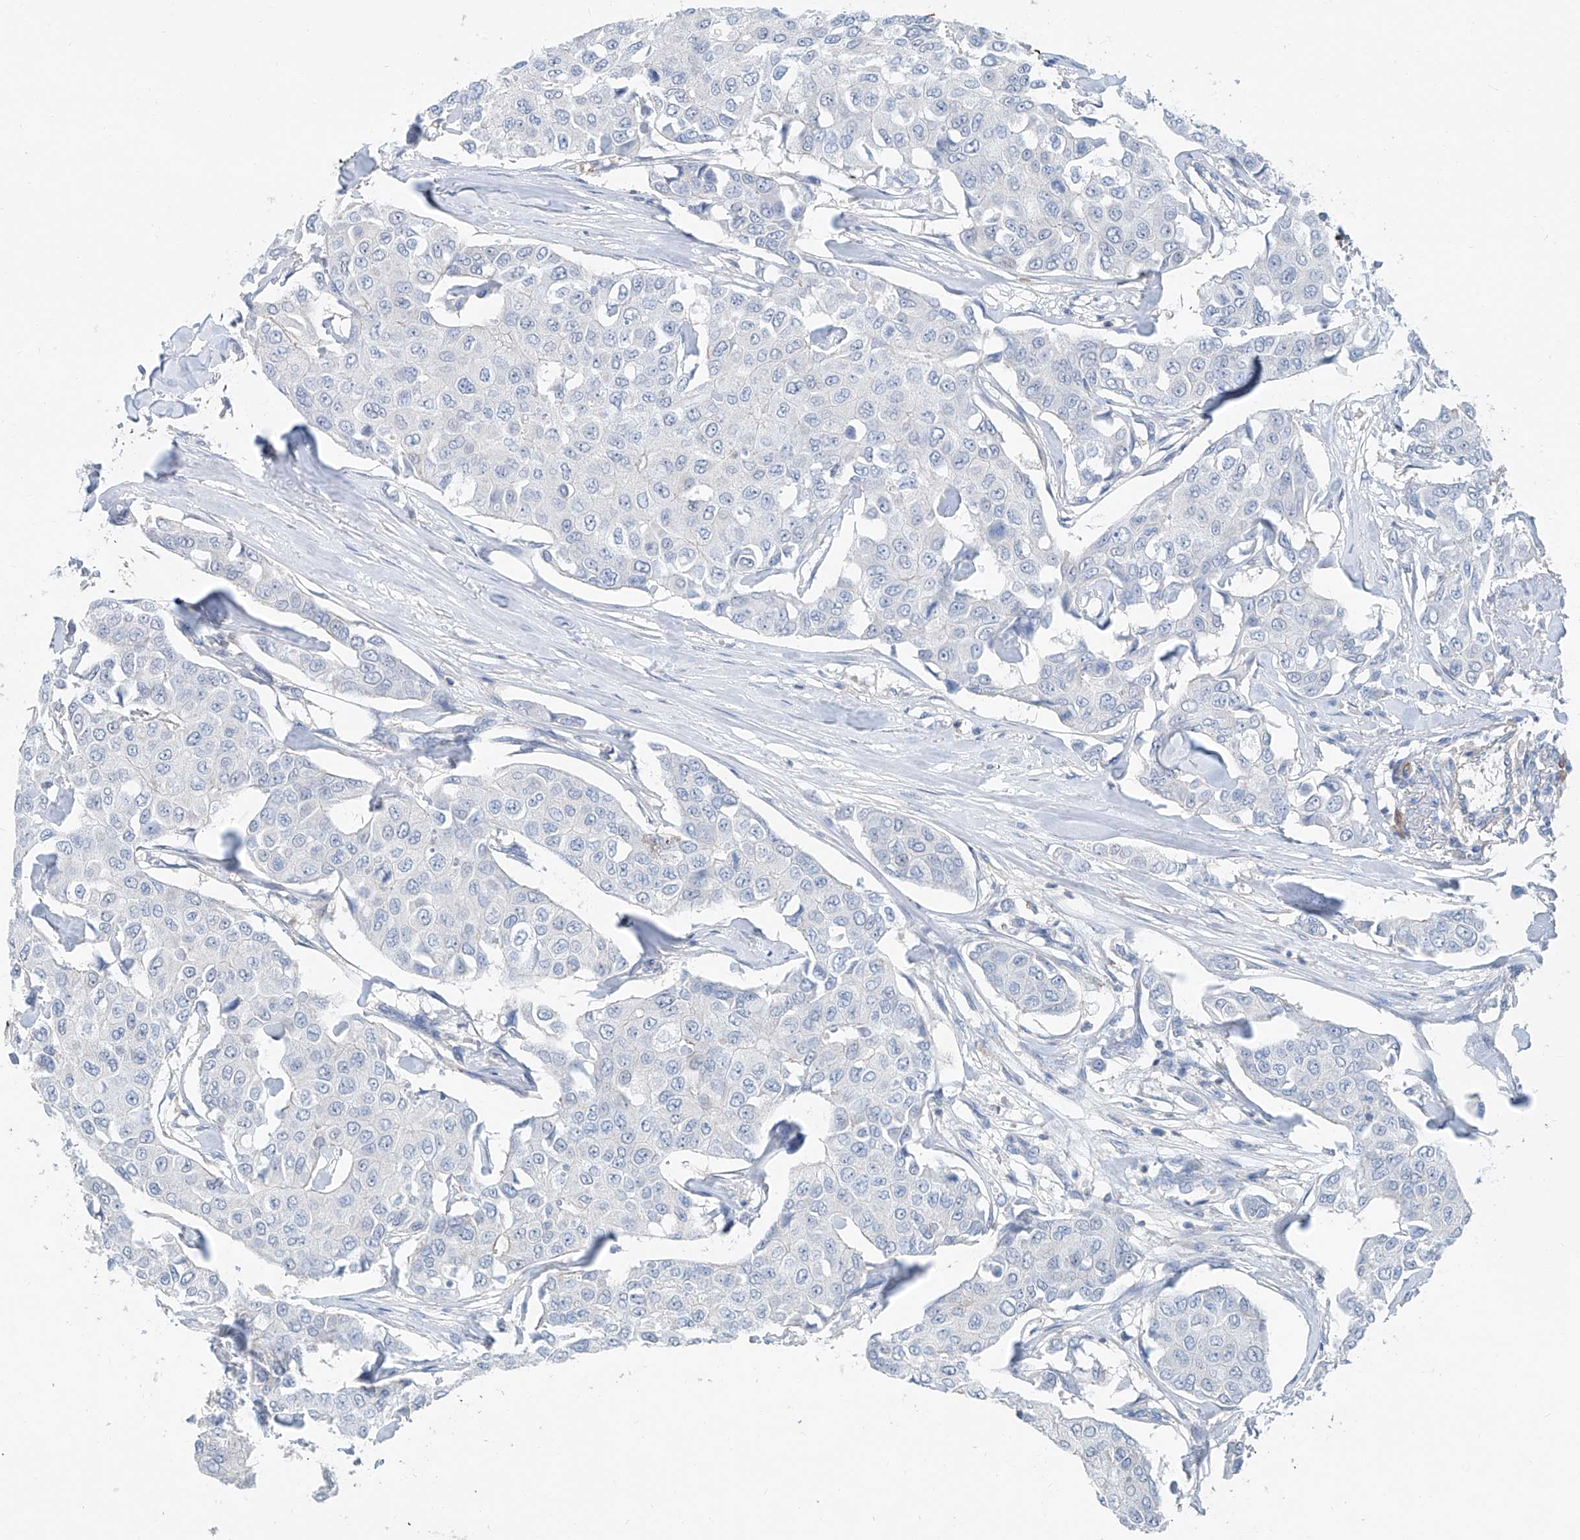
{"staining": {"intensity": "negative", "quantity": "none", "location": "none"}, "tissue": "breast cancer", "cell_type": "Tumor cells", "image_type": "cancer", "snomed": [{"axis": "morphology", "description": "Duct carcinoma"}, {"axis": "topography", "description": "Breast"}], "caption": "The immunohistochemistry (IHC) photomicrograph has no significant staining in tumor cells of breast cancer tissue. The staining is performed using DAB (3,3'-diaminobenzidine) brown chromogen with nuclei counter-stained in using hematoxylin.", "gene": "ANKRD34A", "patient": {"sex": "female", "age": 80}}